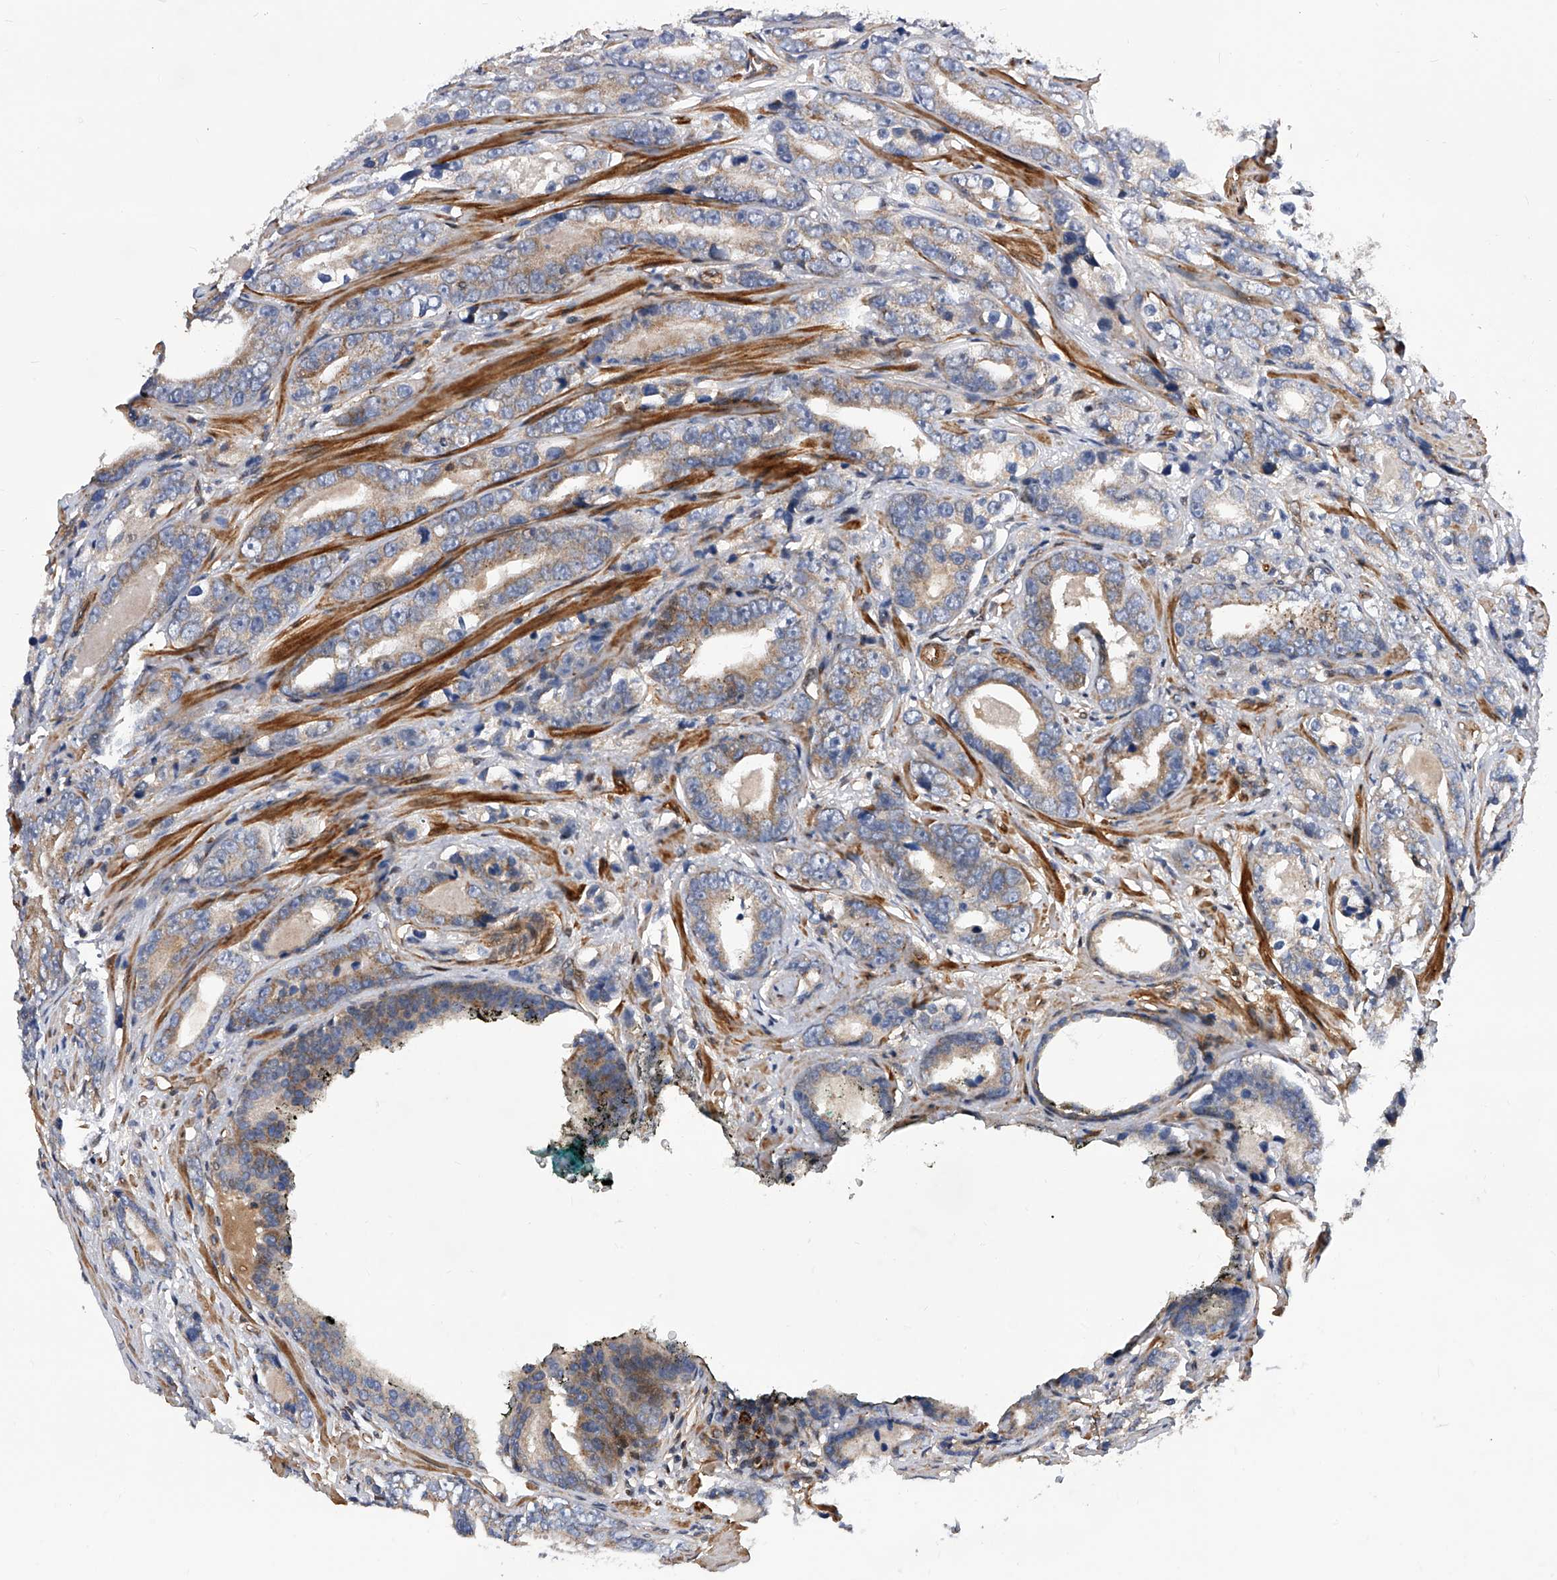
{"staining": {"intensity": "moderate", "quantity": "25%-75%", "location": "cytoplasmic/membranous"}, "tissue": "prostate cancer", "cell_type": "Tumor cells", "image_type": "cancer", "snomed": [{"axis": "morphology", "description": "Adenocarcinoma, High grade"}, {"axis": "topography", "description": "Prostate"}], "caption": "IHC (DAB) staining of human high-grade adenocarcinoma (prostate) displays moderate cytoplasmic/membranous protein staining in approximately 25%-75% of tumor cells.", "gene": "PDSS2", "patient": {"sex": "male", "age": 62}}